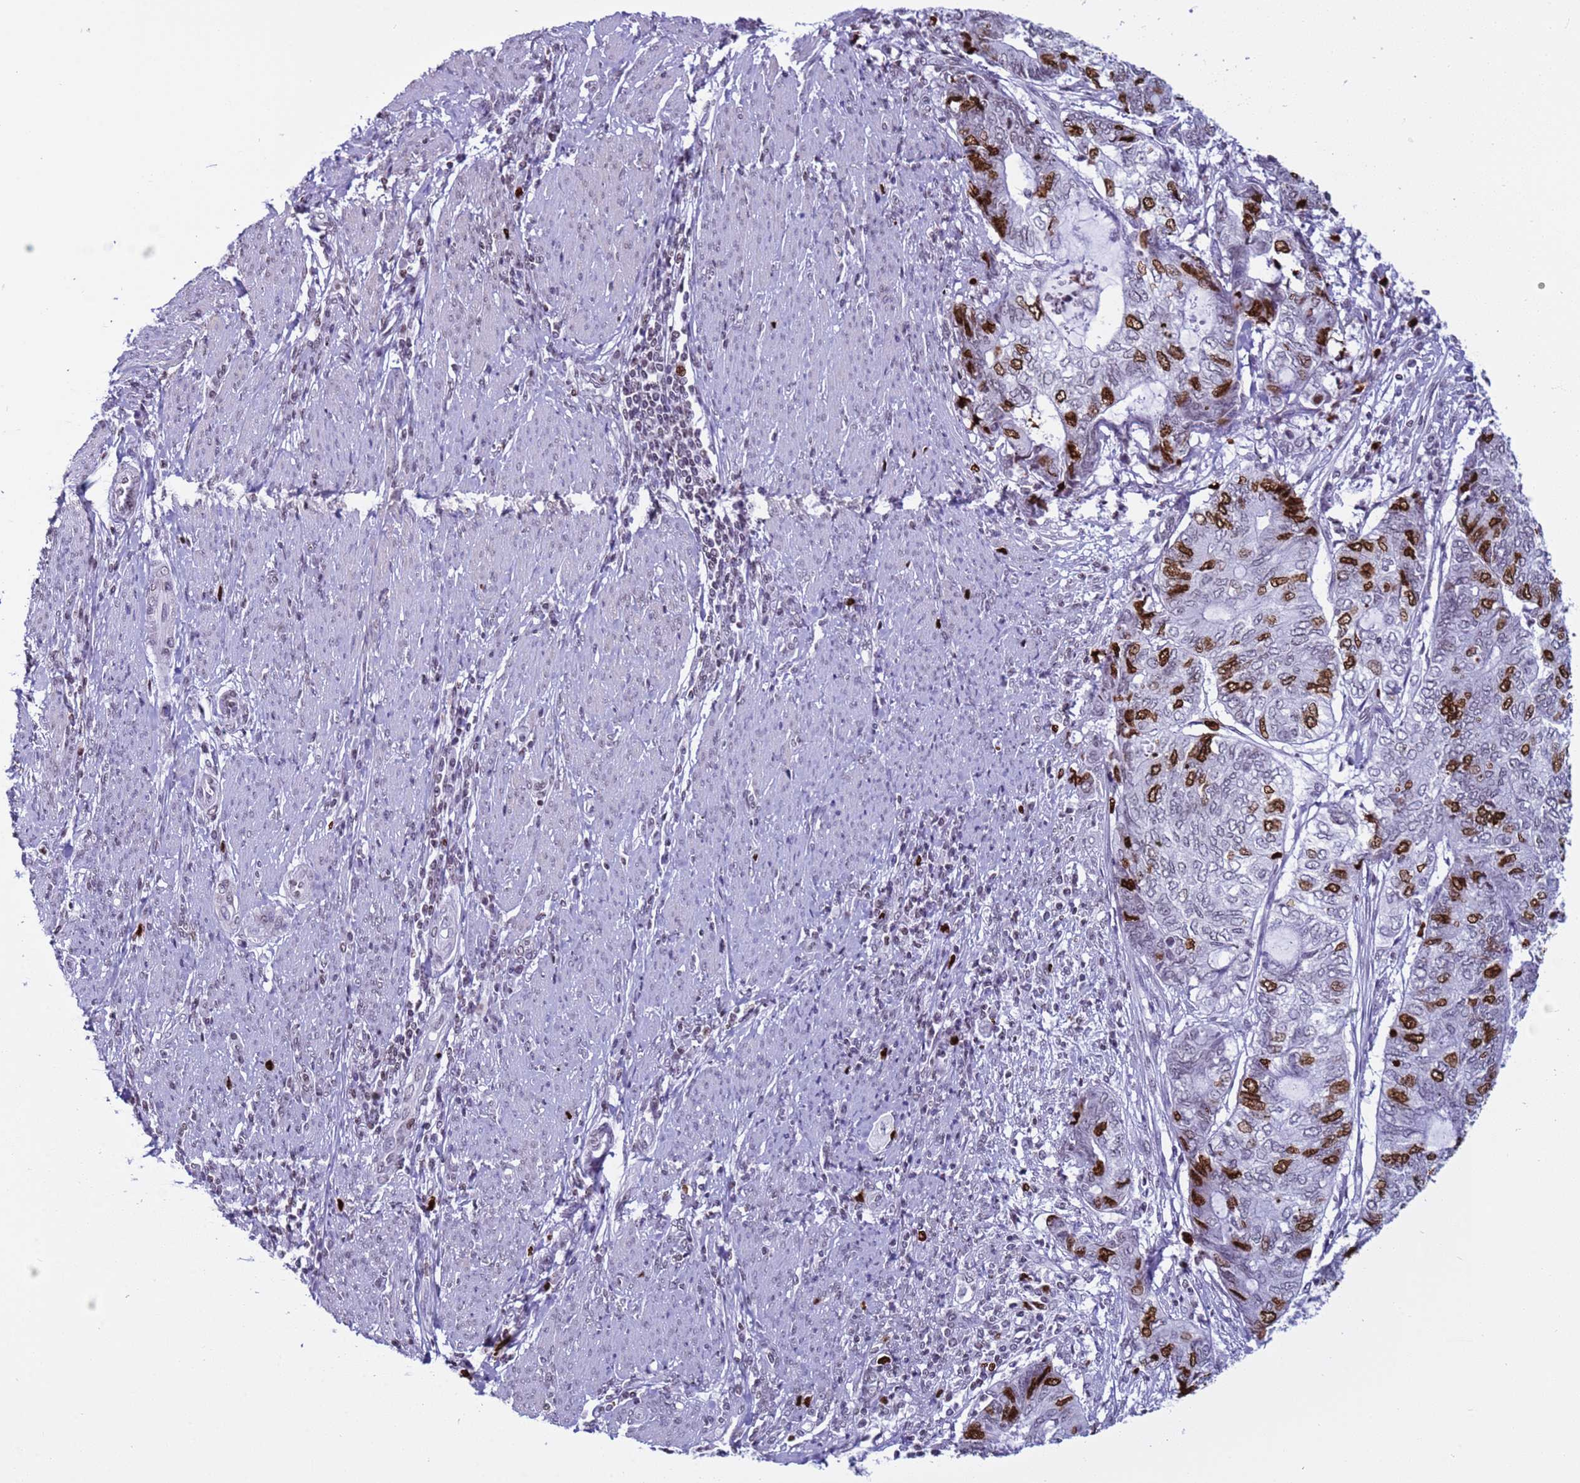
{"staining": {"intensity": "strong", "quantity": "<25%", "location": "nuclear"}, "tissue": "endometrial cancer", "cell_type": "Tumor cells", "image_type": "cancer", "snomed": [{"axis": "morphology", "description": "Adenocarcinoma, NOS"}, {"axis": "topography", "description": "Uterus"}, {"axis": "topography", "description": "Endometrium"}], "caption": "The histopathology image exhibits staining of endometrial adenocarcinoma, revealing strong nuclear protein positivity (brown color) within tumor cells.", "gene": "H4C8", "patient": {"sex": "female", "age": 70}}